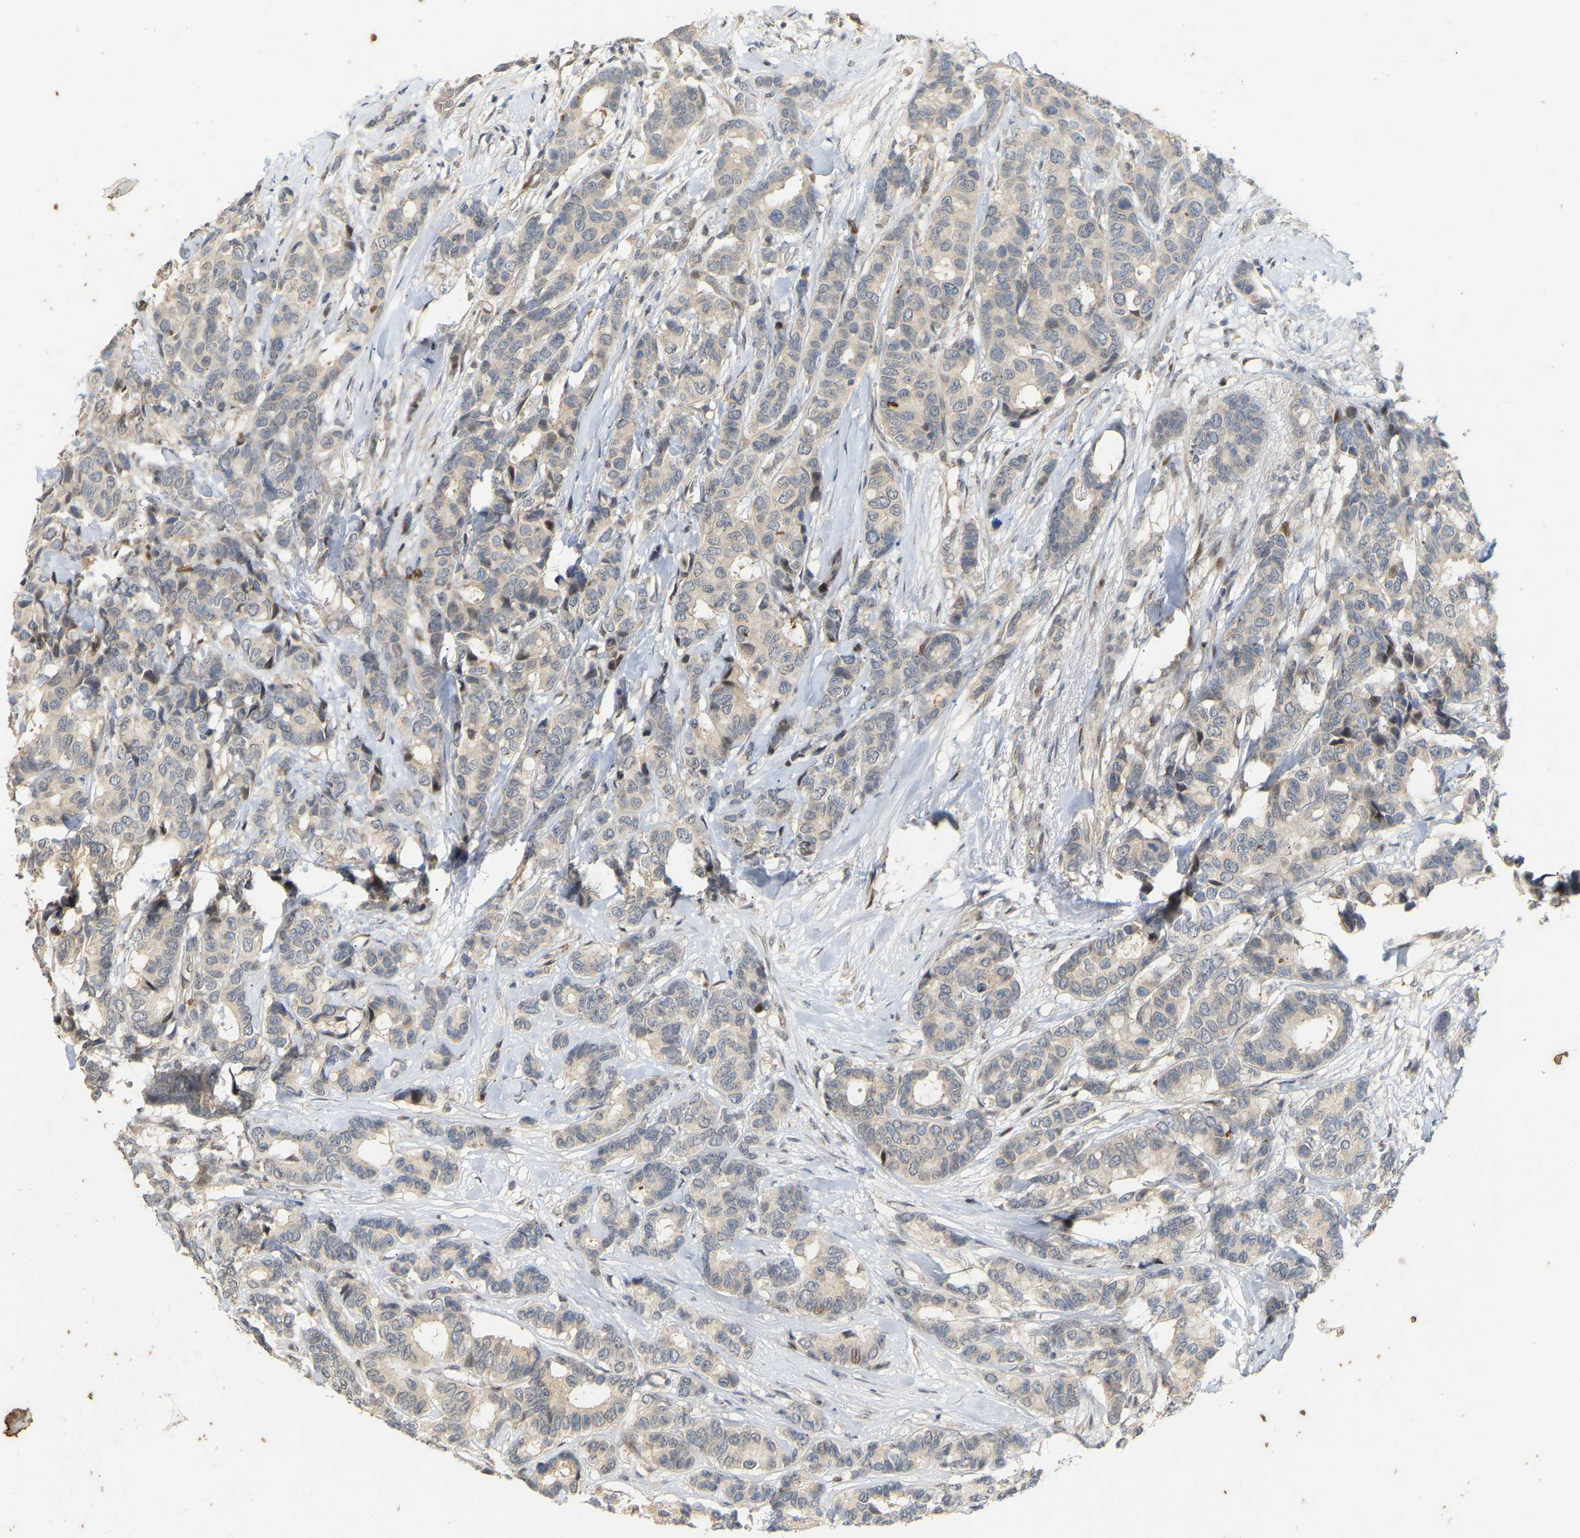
{"staining": {"intensity": "negative", "quantity": "none", "location": "none"}, "tissue": "breast cancer", "cell_type": "Tumor cells", "image_type": "cancer", "snomed": [{"axis": "morphology", "description": "Duct carcinoma"}, {"axis": "topography", "description": "Breast"}], "caption": "Histopathology image shows no significant protein staining in tumor cells of breast cancer.", "gene": "PTPN4", "patient": {"sex": "female", "age": 87}}